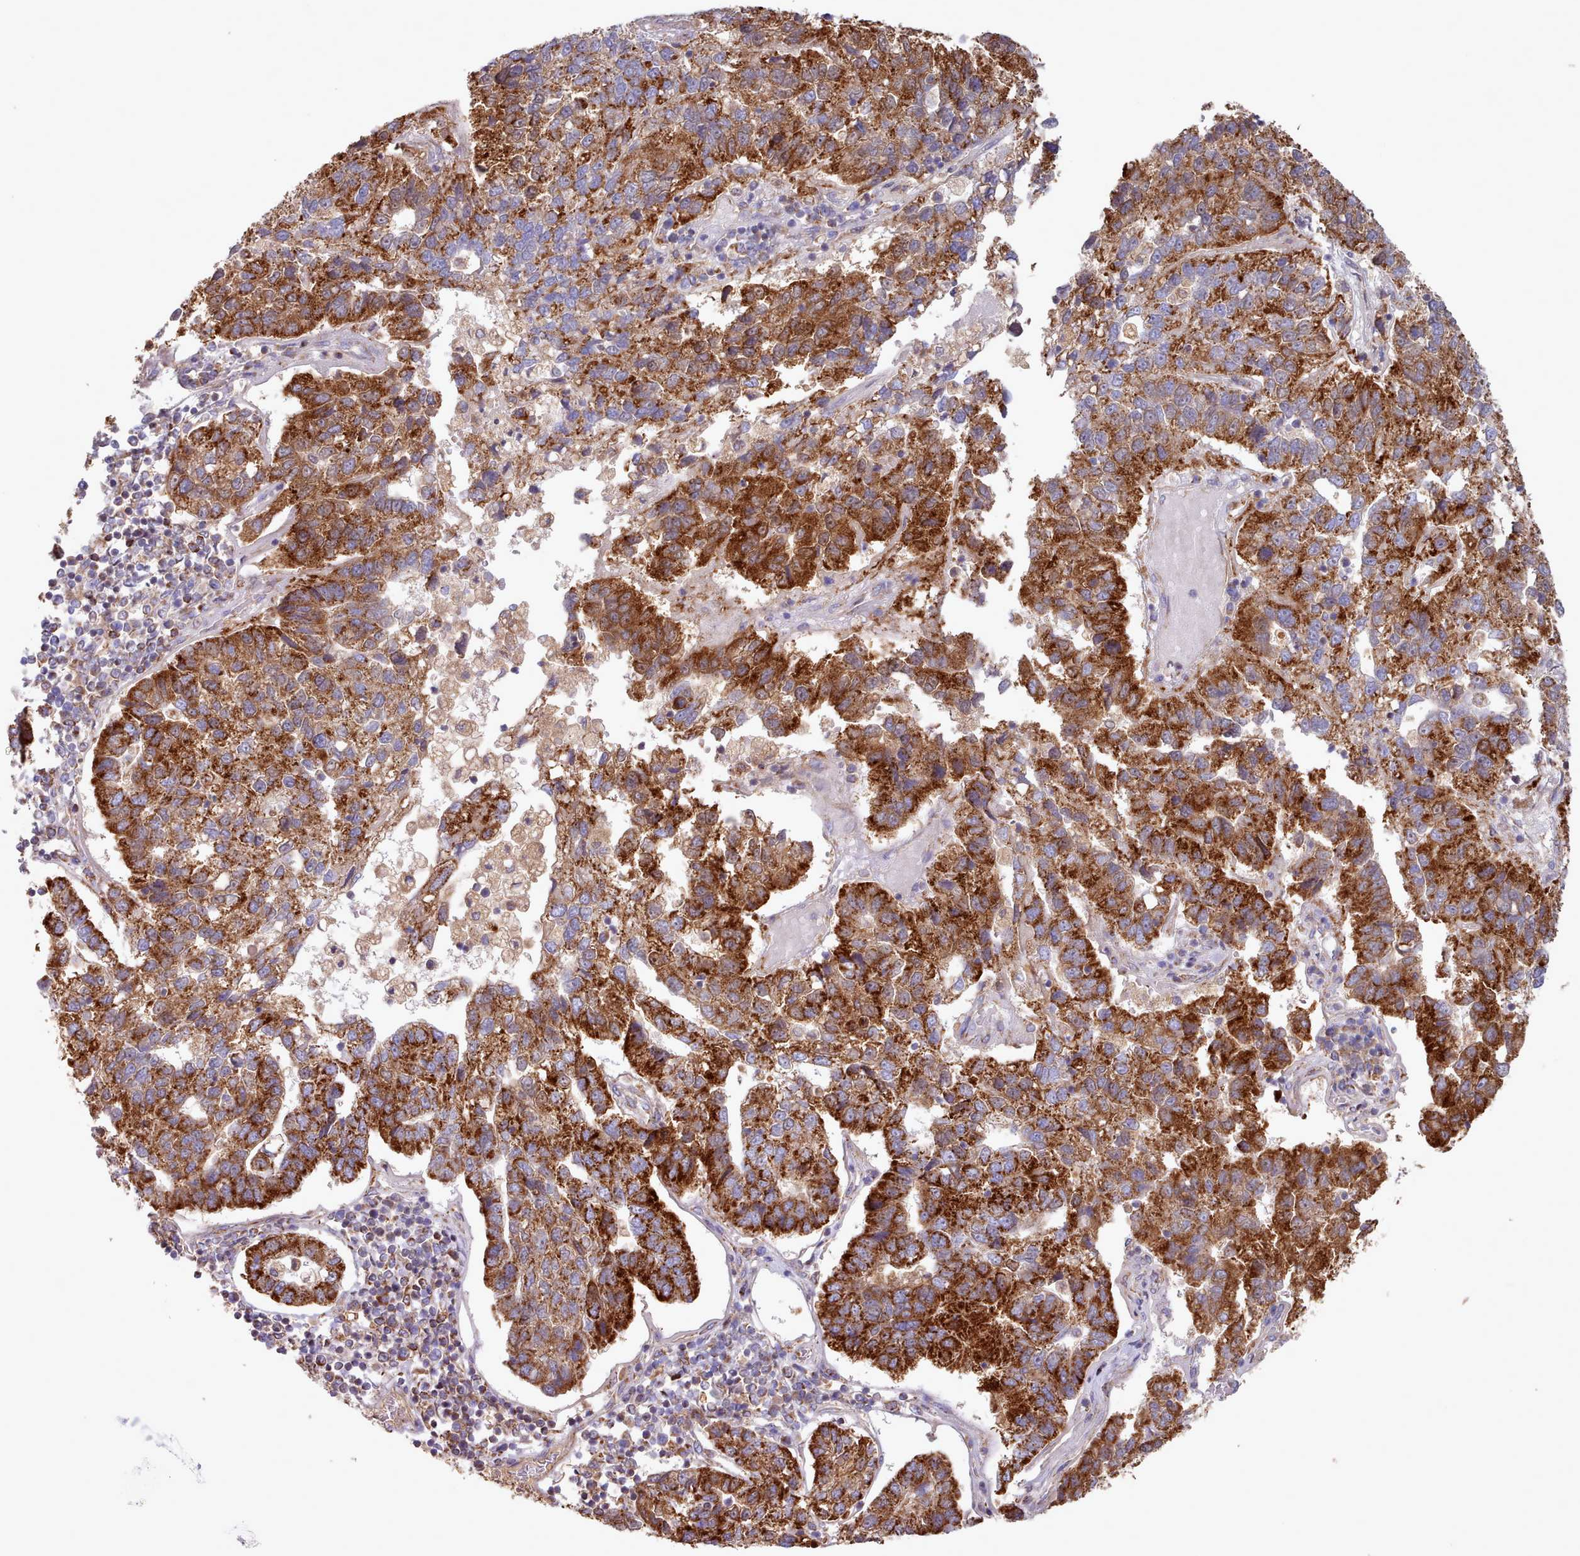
{"staining": {"intensity": "strong", "quantity": ">75%", "location": "cytoplasmic/membranous"}, "tissue": "pancreatic cancer", "cell_type": "Tumor cells", "image_type": "cancer", "snomed": [{"axis": "morphology", "description": "Adenocarcinoma, NOS"}, {"axis": "topography", "description": "Pancreas"}], "caption": "DAB immunohistochemical staining of human pancreatic cancer reveals strong cytoplasmic/membranous protein expression in approximately >75% of tumor cells.", "gene": "HSDL2", "patient": {"sex": "female", "age": 61}}